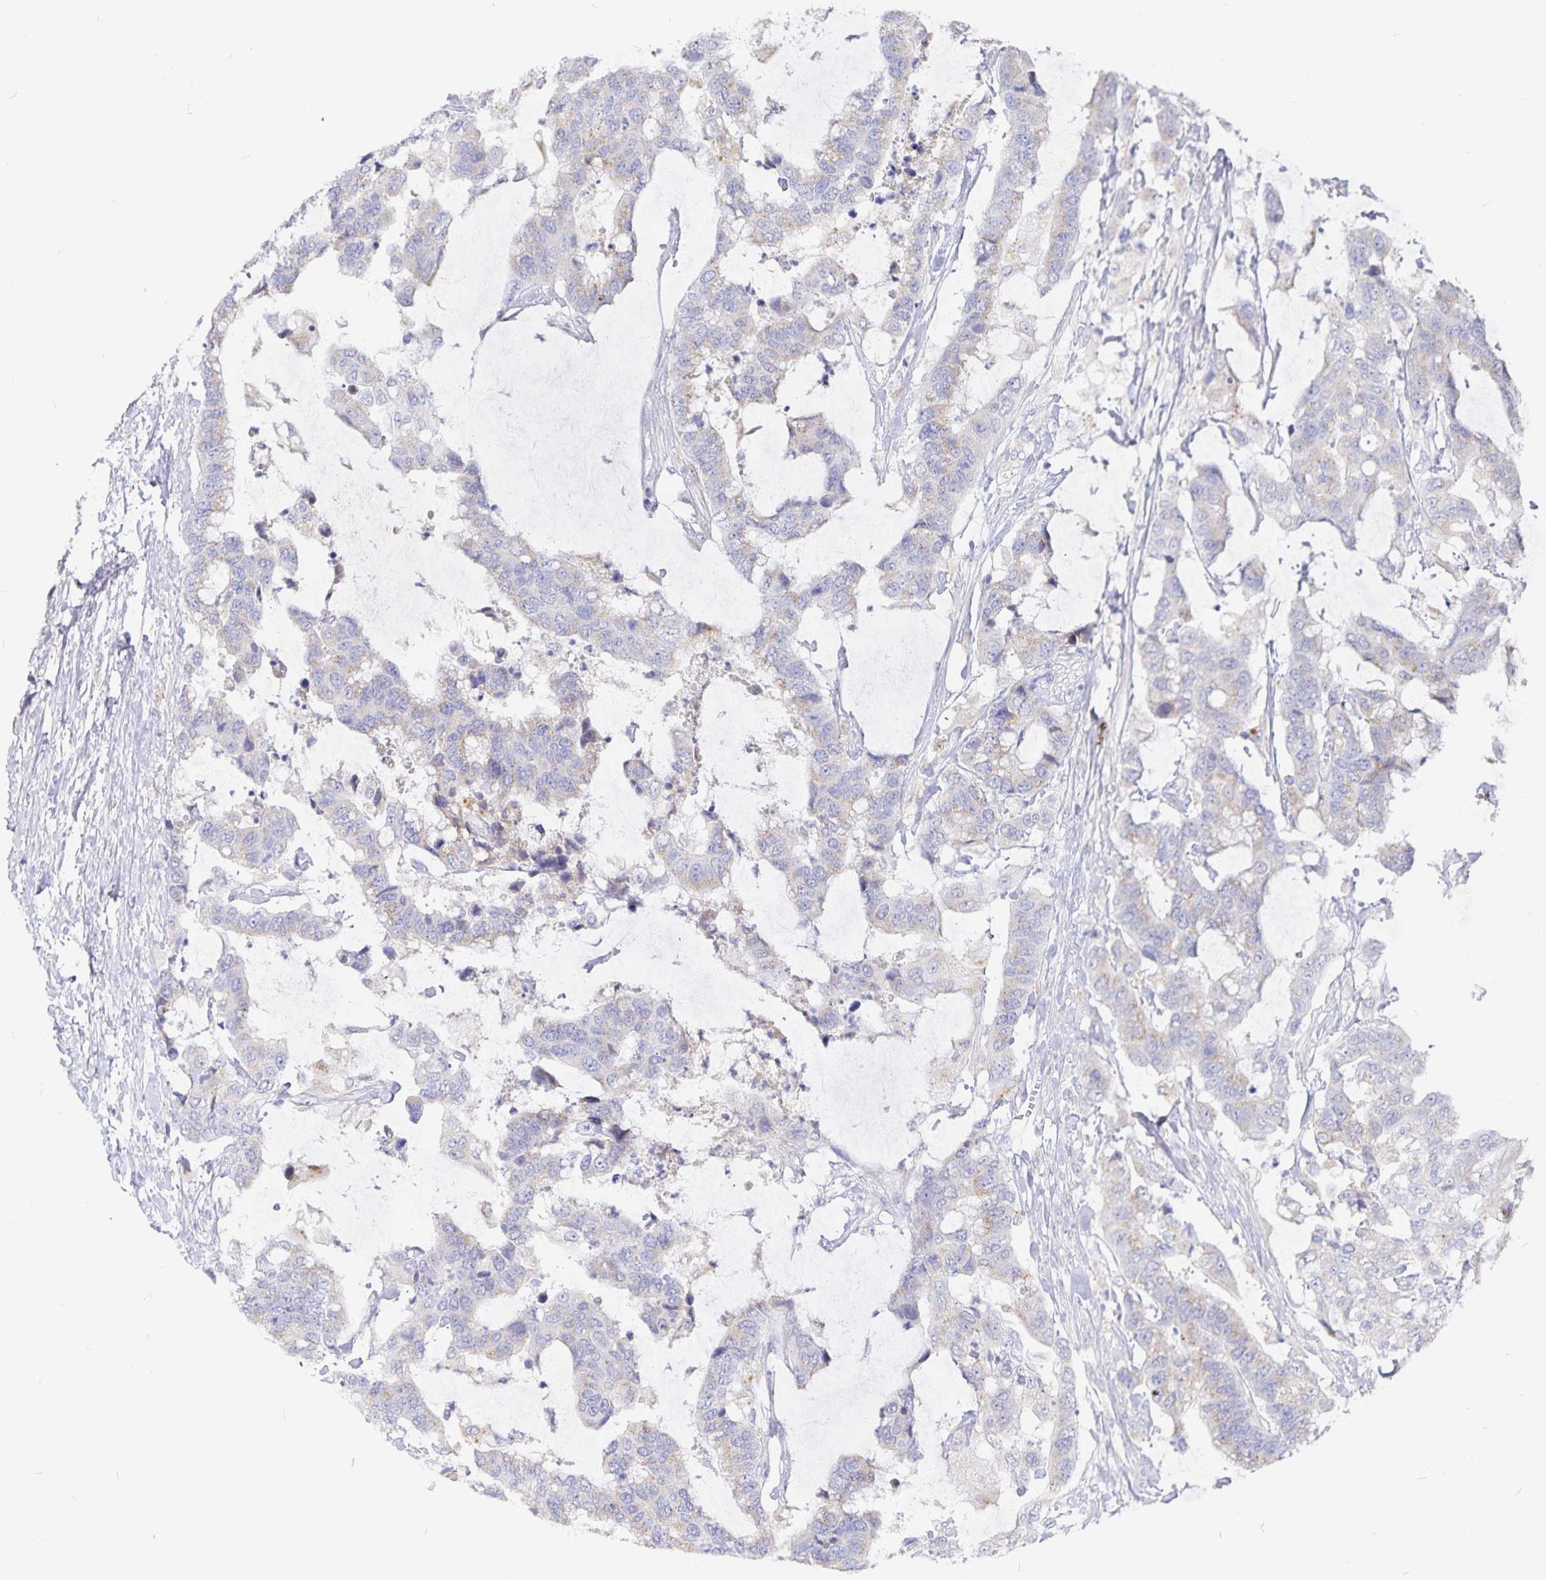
{"staining": {"intensity": "weak", "quantity": "<25%", "location": "cytoplasmic/membranous"}, "tissue": "colorectal cancer", "cell_type": "Tumor cells", "image_type": "cancer", "snomed": [{"axis": "morphology", "description": "Adenocarcinoma, NOS"}, {"axis": "topography", "description": "Rectum"}], "caption": "This image is of colorectal cancer stained with IHC to label a protein in brown with the nuclei are counter-stained blue. There is no positivity in tumor cells. (Stains: DAB (3,3'-diaminobenzidine) immunohistochemistry (IHC) with hematoxylin counter stain, Microscopy: brightfield microscopy at high magnification).", "gene": "PKHD1", "patient": {"sex": "female", "age": 59}}